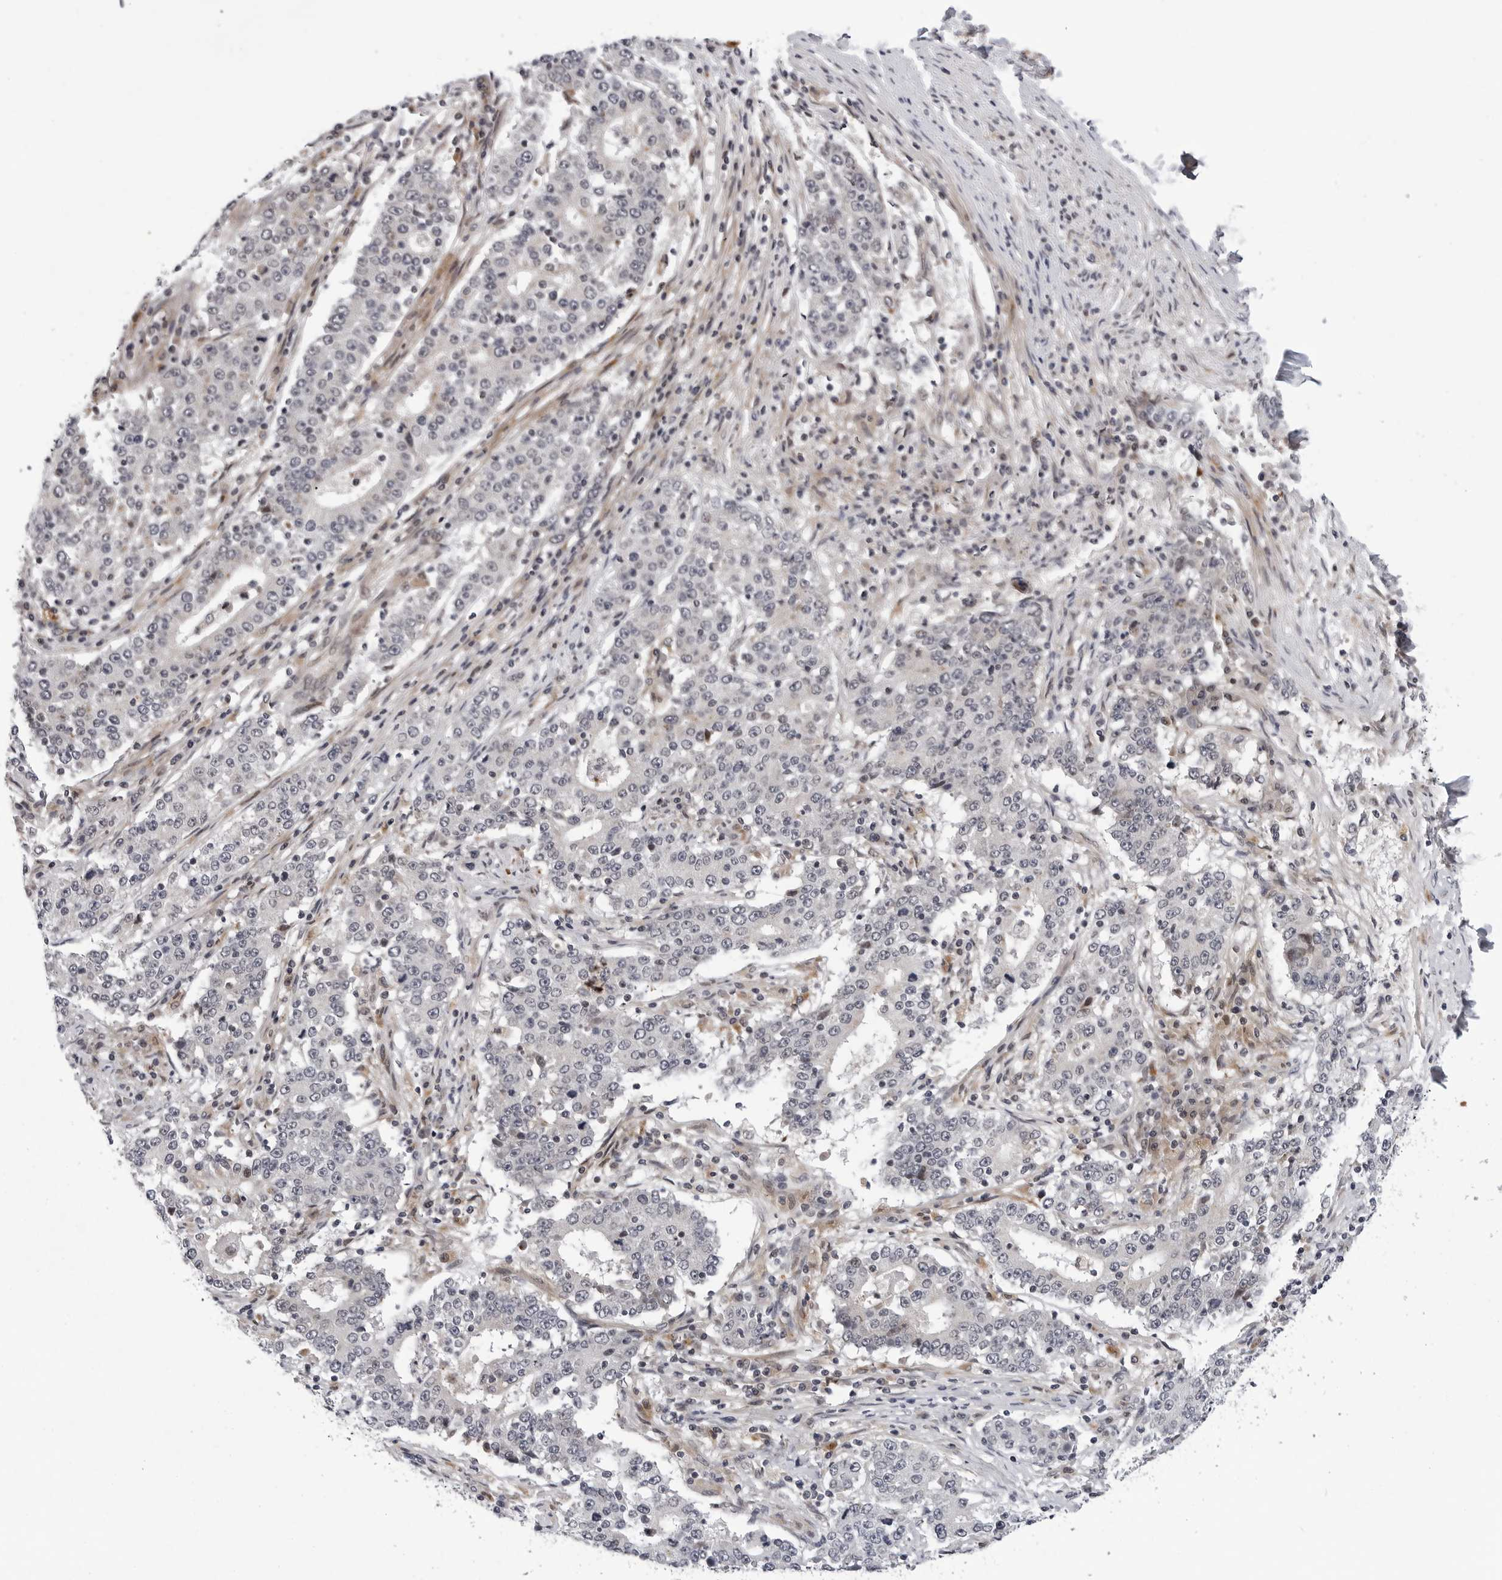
{"staining": {"intensity": "negative", "quantity": "none", "location": "none"}, "tissue": "stomach cancer", "cell_type": "Tumor cells", "image_type": "cancer", "snomed": [{"axis": "morphology", "description": "Adenocarcinoma, NOS"}, {"axis": "topography", "description": "Stomach"}], "caption": "Immunohistochemistry of human stomach cancer reveals no staining in tumor cells.", "gene": "KIAA1614", "patient": {"sex": "male", "age": 59}}